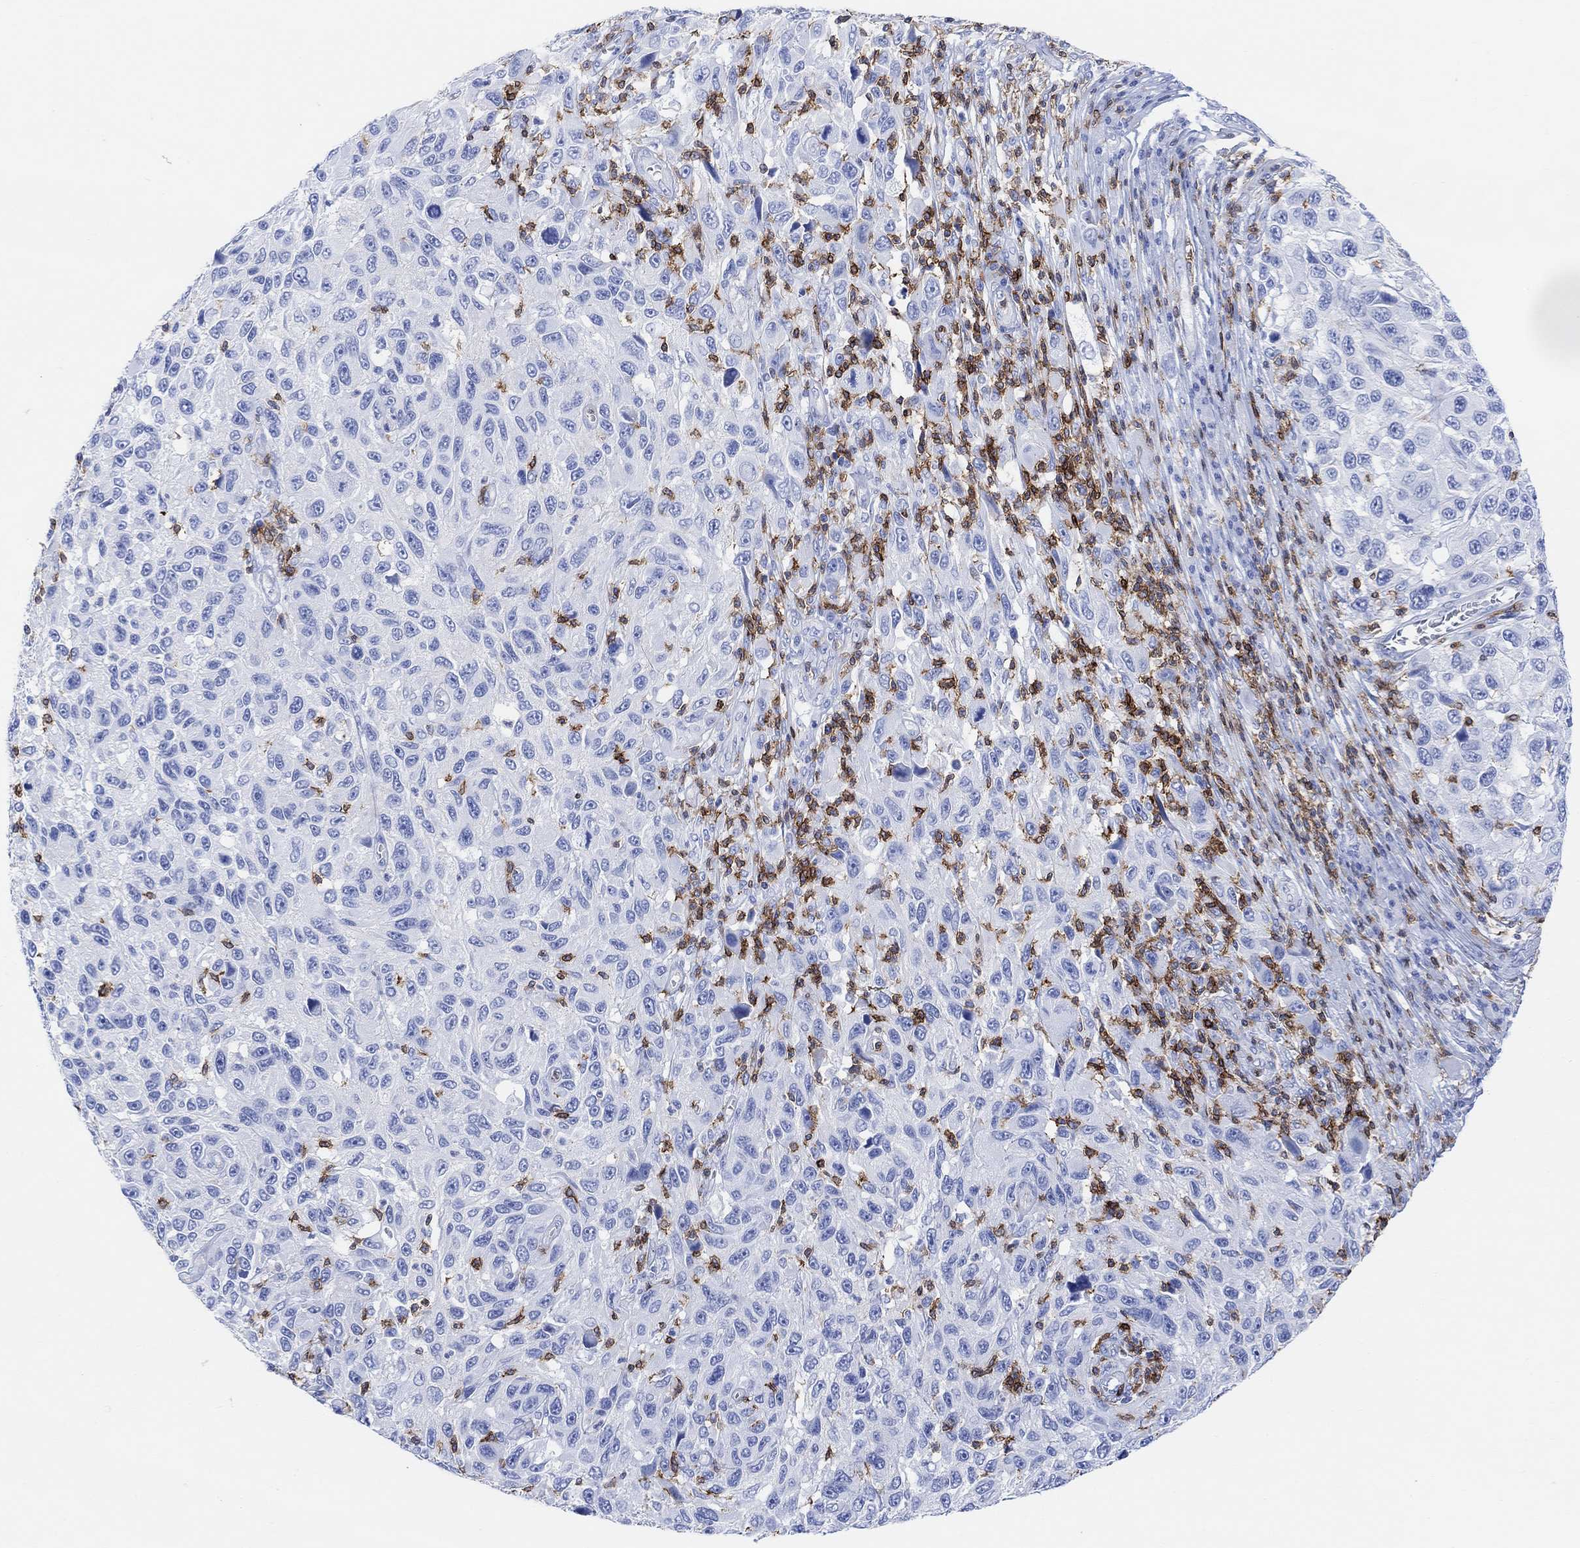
{"staining": {"intensity": "negative", "quantity": "none", "location": "none"}, "tissue": "melanoma", "cell_type": "Tumor cells", "image_type": "cancer", "snomed": [{"axis": "morphology", "description": "Malignant melanoma, NOS"}, {"axis": "topography", "description": "Skin"}], "caption": "Human melanoma stained for a protein using immunohistochemistry demonstrates no positivity in tumor cells.", "gene": "GPR65", "patient": {"sex": "male", "age": 53}}